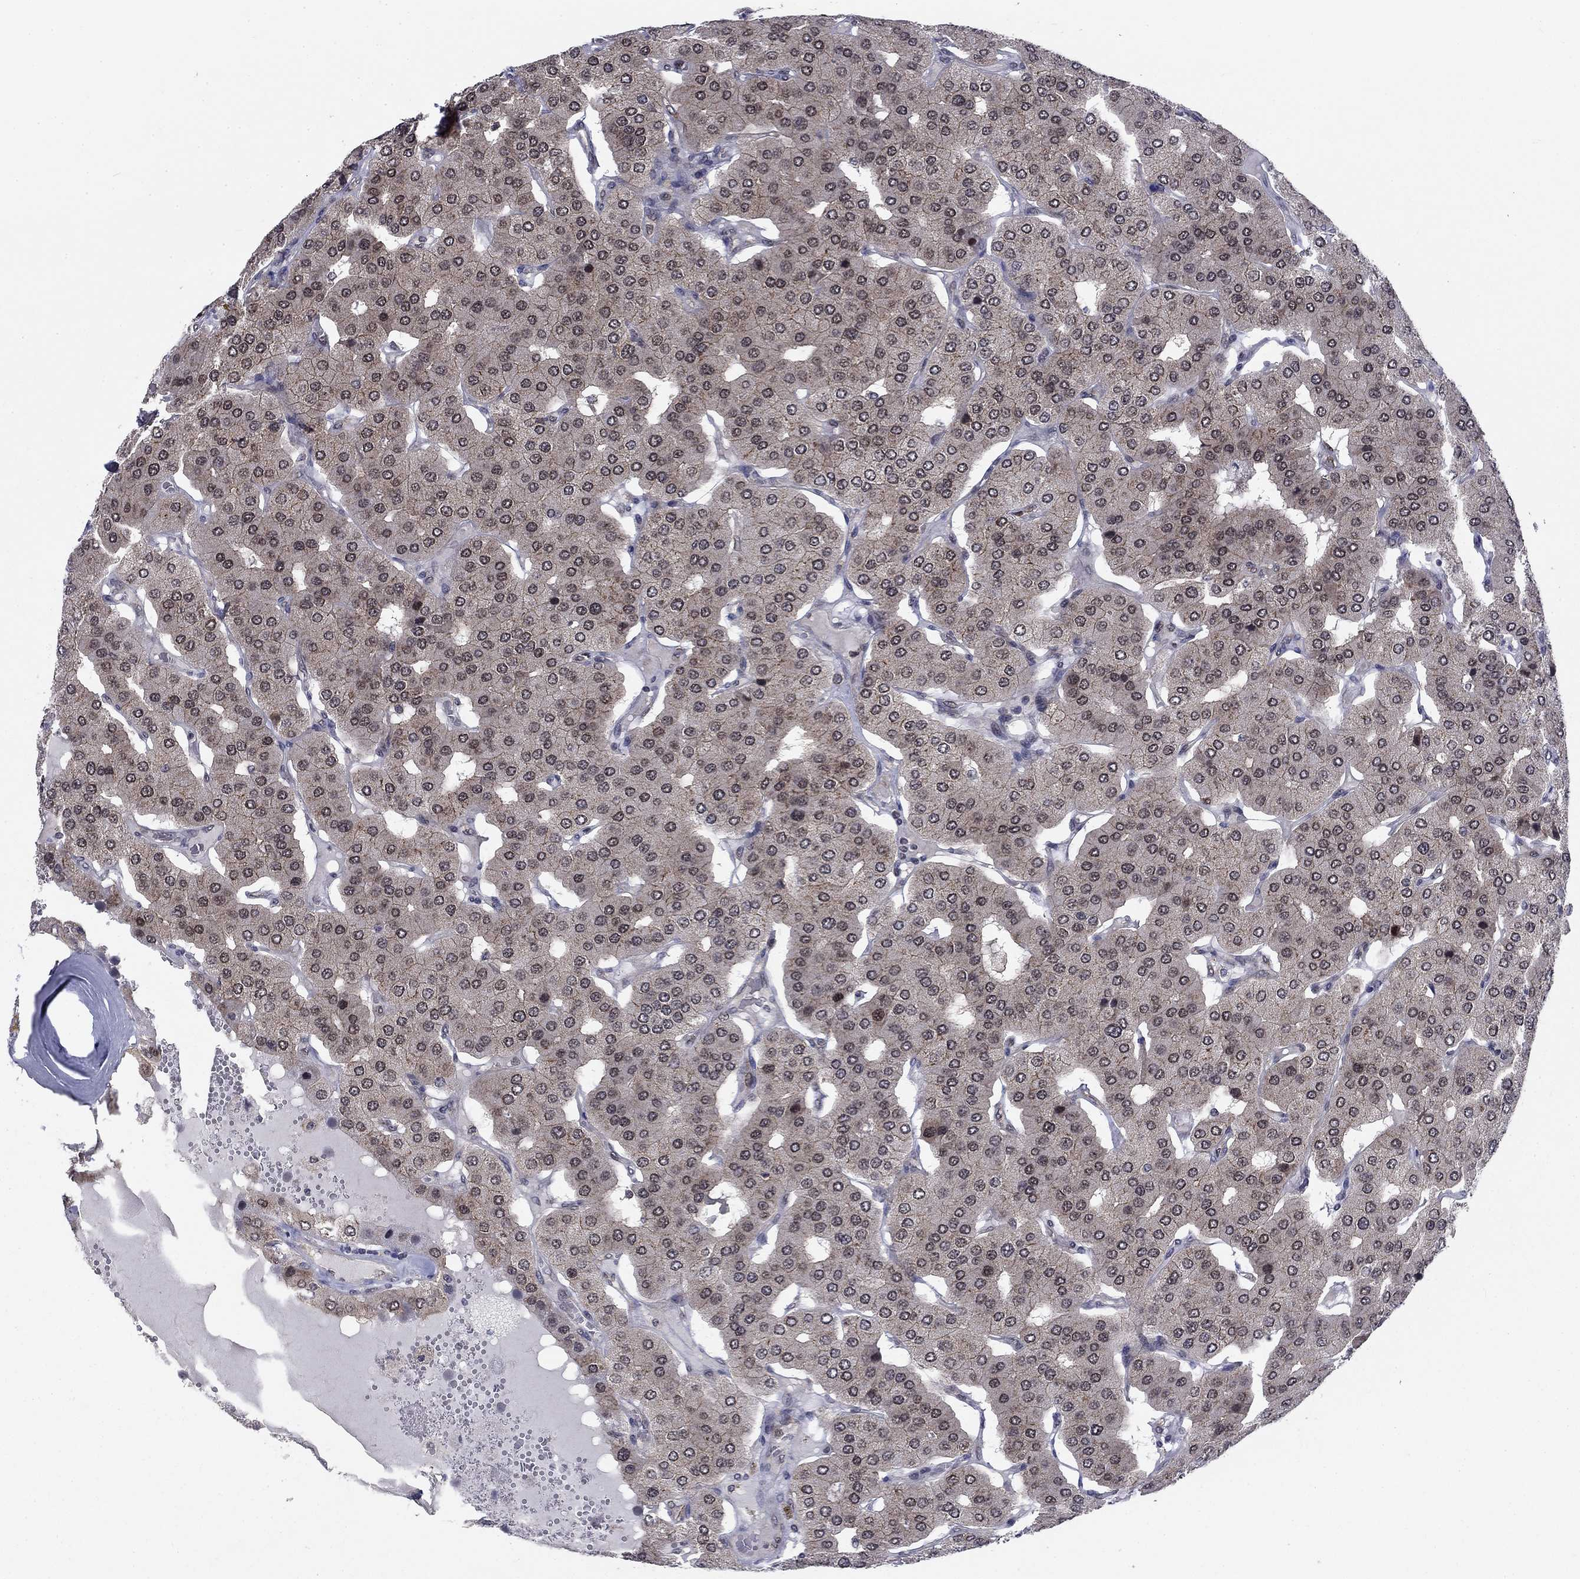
{"staining": {"intensity": "weak", "quantity": "<25%", "location": "cytoplasmic/membranous"}, "tissue": "parathyroid gland", "cell_type": "Glandular cells", "image_type": "normal", "snomed": [{"axis": "morphology", "description": "Normal tissue, NOS"}, {"axis": "morphology", "description": "Adenoma, NOS"}, {"axis": "topography", "description": "Parathyroid gland"}], "caption": "High power microscopy micrograph of an immunohistochemistry histopathology image of benign parathyroid gland, revealing no significant positivity in glandular cells. Nuclei are stained in blue.", "gene": "DNAJA1", "patient": {"sex": "female", "age": 86}}